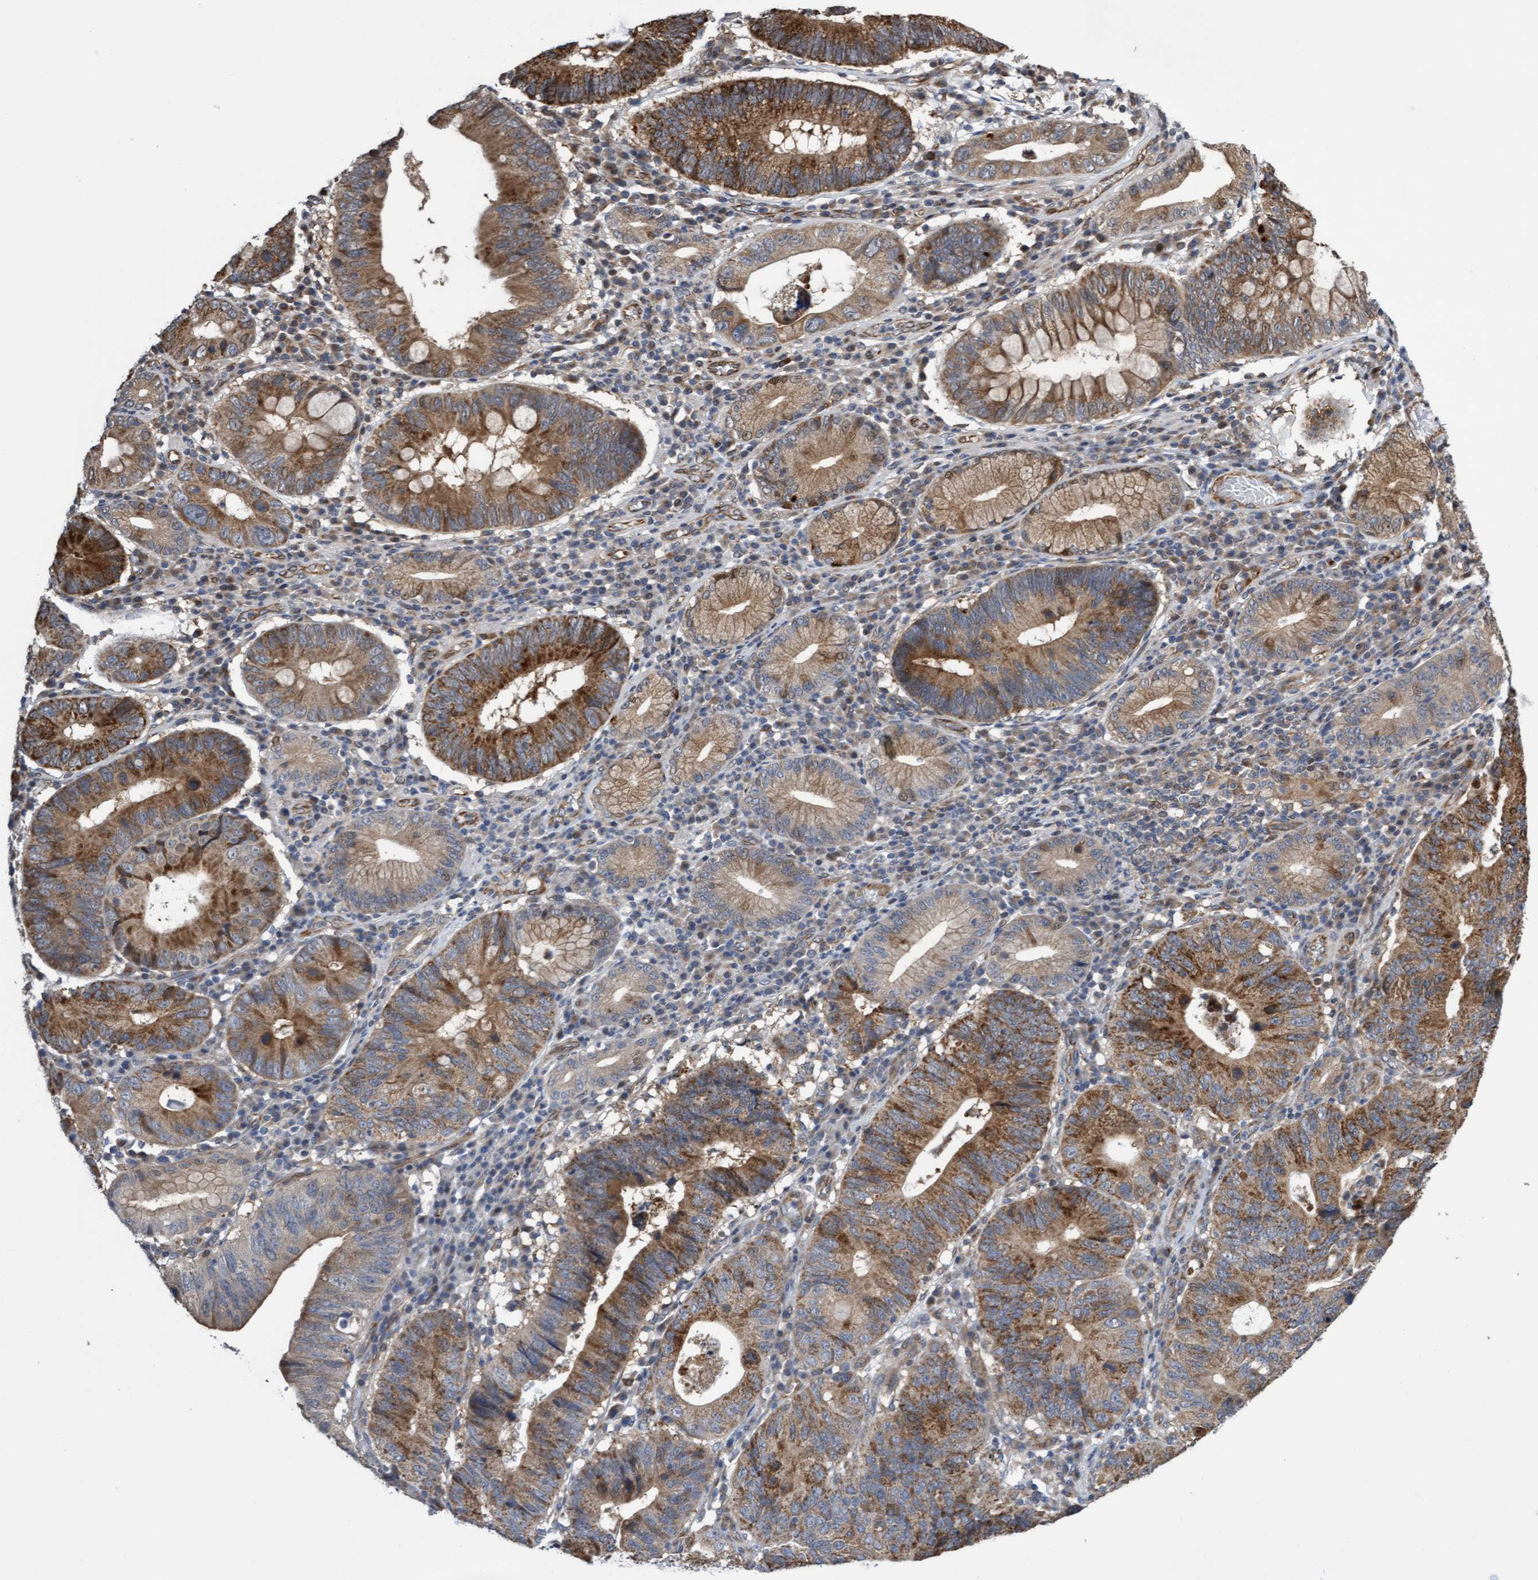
{"staining": {"intensity": "moderate", "quantity": ">75%", "location": "cytoplasmic/membranous"}, "tissue": "stomach cancer", "cell_type": "Tumor cells", "image_type": "cancer", "snomed": [{"axis": "morphology", "description": "Adenocarcinoma, NOS"}, {"axis": "topography", "description": "Stomach"}], "caption": "Protein expression by IHC reveals moderate cytoplasmic/membranous expression in about >75% of tumor cells in stomach cancer.", "gene": "ITFG1", "patient": {"sex": "male", "age": 59}}